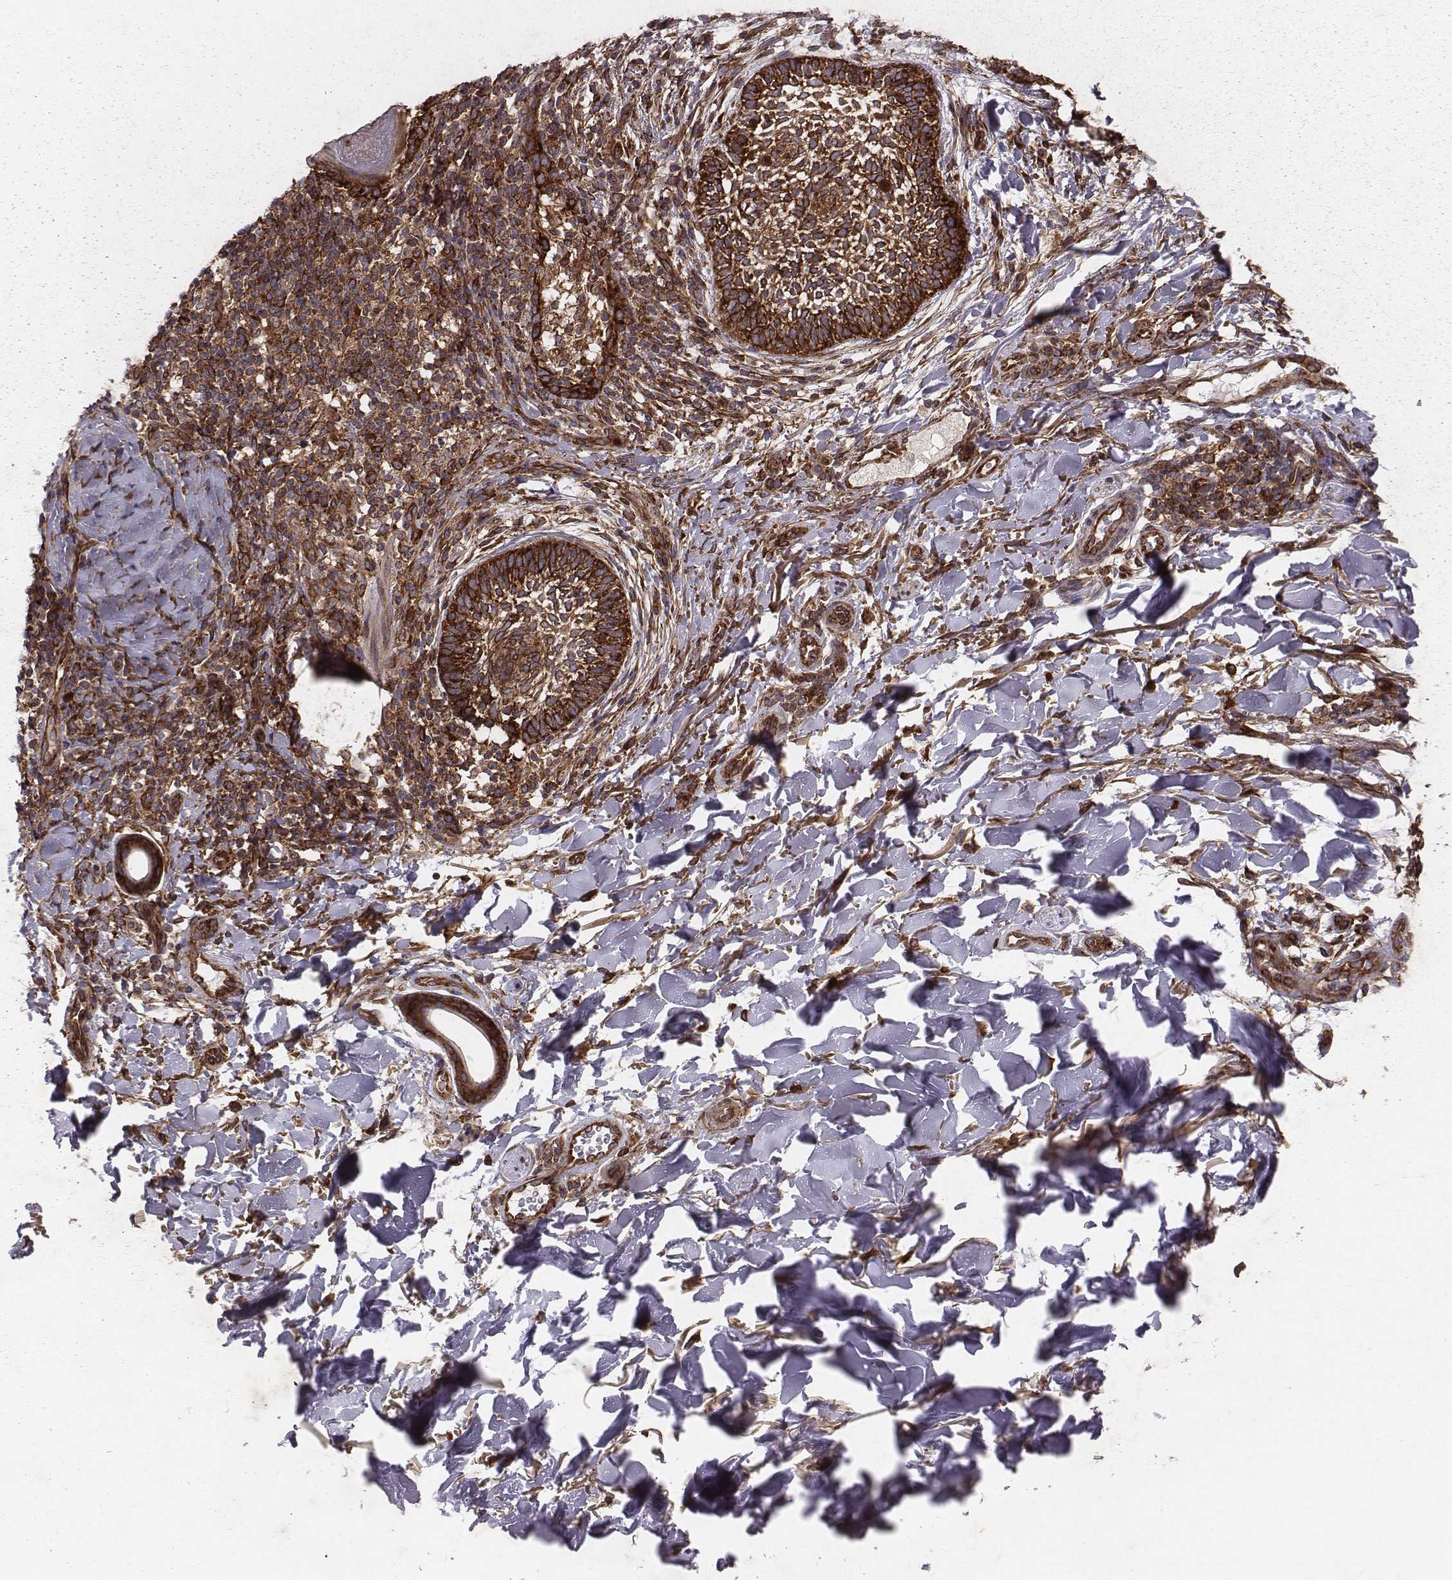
{"staining": {"intensity": "strong", "quantity": ">75%", "location": "cytoplasmic/membranous"}, "tissue": "skin cancer", "cell_type": "Tumor cells", "image_type": "cancer", "snomed": [{"axis": "morphology", "description": "Normal tissue, NOS"}, {"axis": "morphology", "description": "Basal cell carcinoma"}, {"axis": "topography", "description": "Skin"}], "caption": "Human skin cancer (basal cell carcinoma) stained with a brown dye exhibits strong cytoplasmic/membranous positive staining in approximately >75% of tumor cells.", "gene": "TXLNA", "patient": {"sex": "male", "age": 46}}